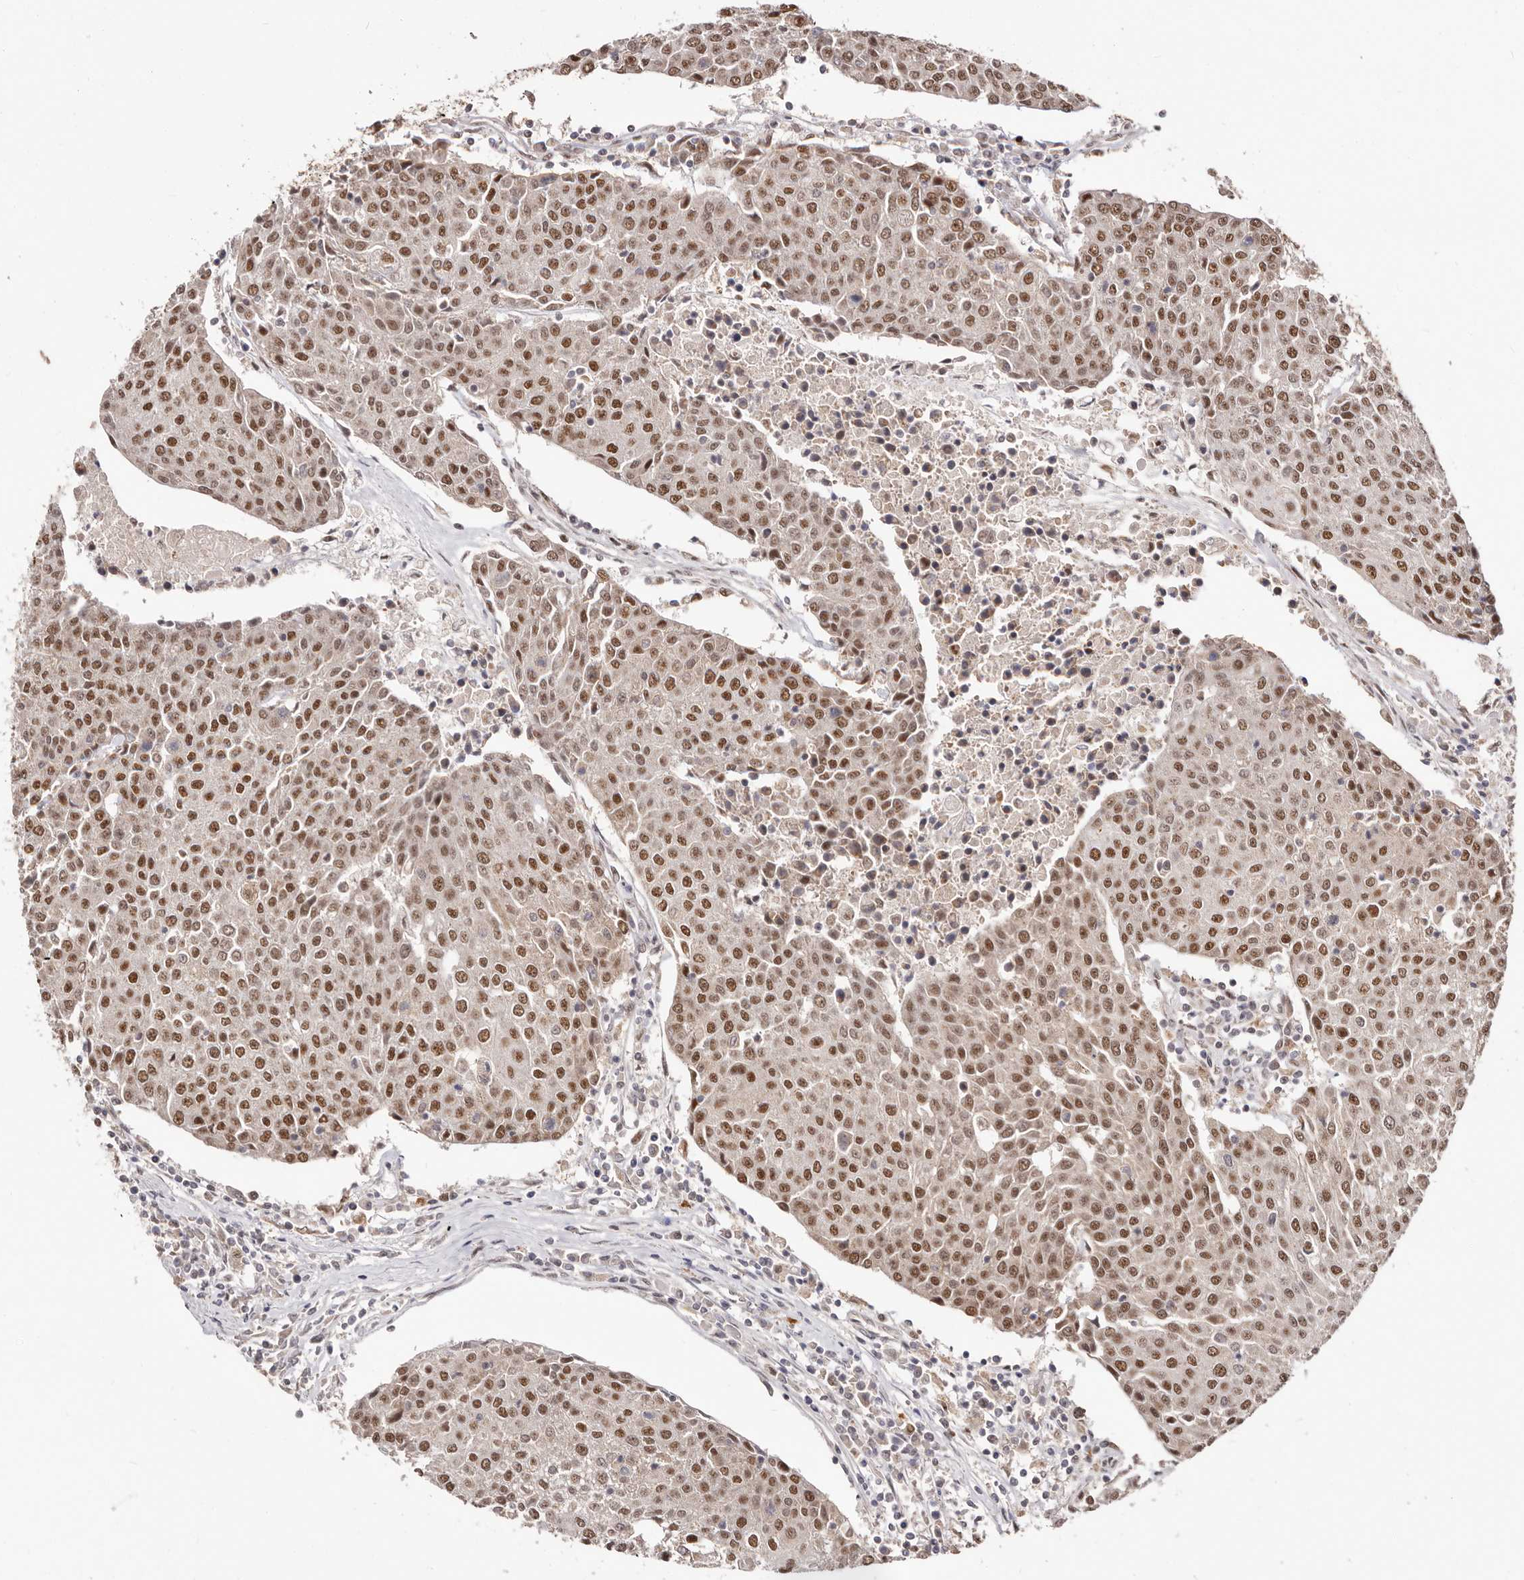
{"staining": {"intensity": "strong", "quantity": ">75%", "location": "nuclear"}, "tissue": "urothelial cancer", "cell_type": "Tumor cells", "image_type": "cancer", "snomed": [{"axis": "morphology", "description": "Urothelial carcinoma, High grade"}, {"axis": "topography", "description": "Urinary bladder"}], "caption": "There is high levels of strong nuclear staining in tumor cells of urothelial cancer, as demonstrated by immunohistochemical staining (brown color).", "gene": "SEC14L1", "patient": {"sex": "female", "age": 85}}